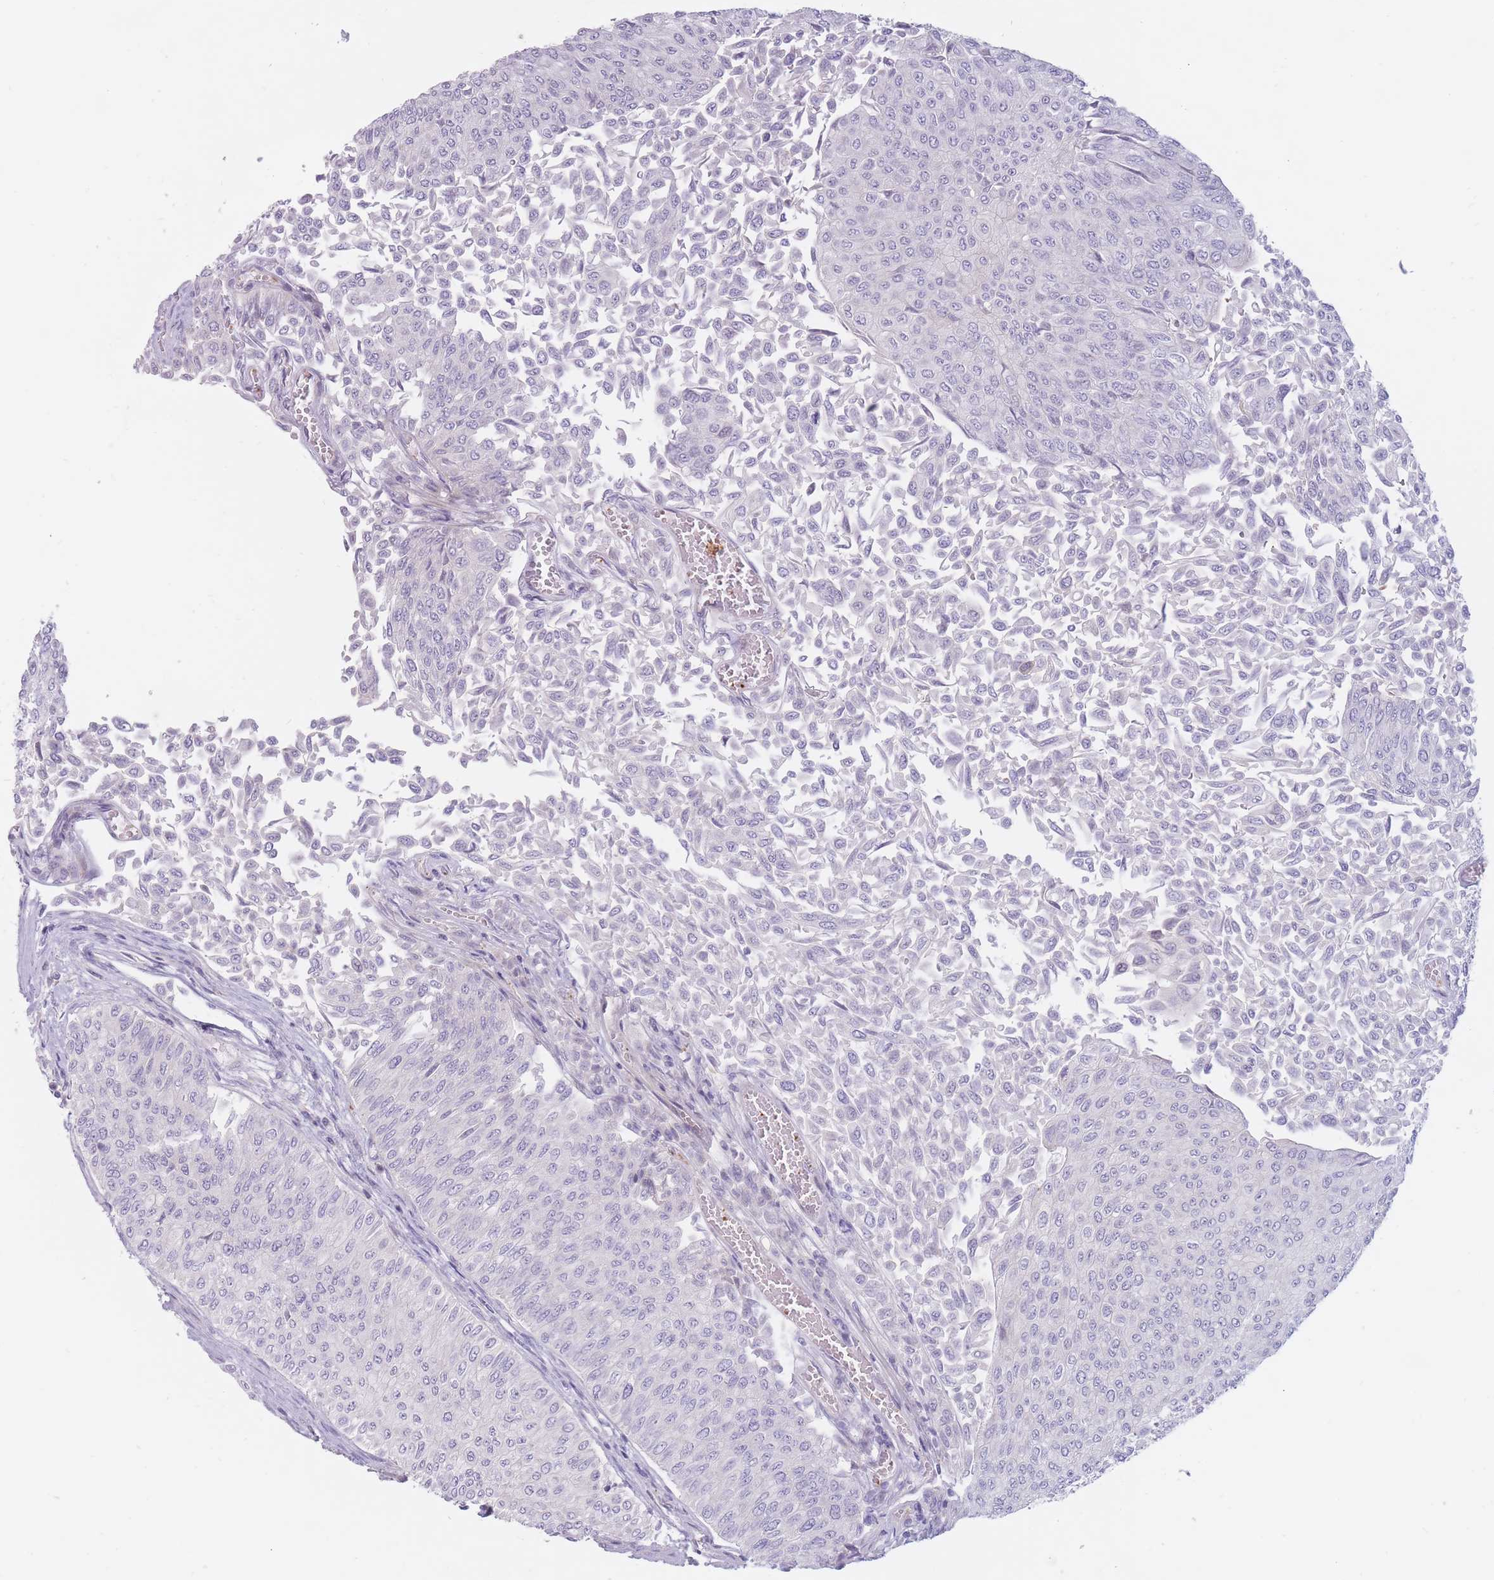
{"staining": {"intensity": "negative", "quantity": "none", "location": "none"}, "tissue": "urothelial cancer", "cell_type": "Tumor cells", "image_type": "cancer", "snomed": [{"axis": "morphology", "description": "Urothelial carcinoma, NOS"}, {"axis": "topography", "description": "Urinary bladder"}], "caption": "Tumor cells are negative for protein expression in human urothelial cancer.", "gene": "PTGDR", "patient": {"sex": "male", "age": 59}}